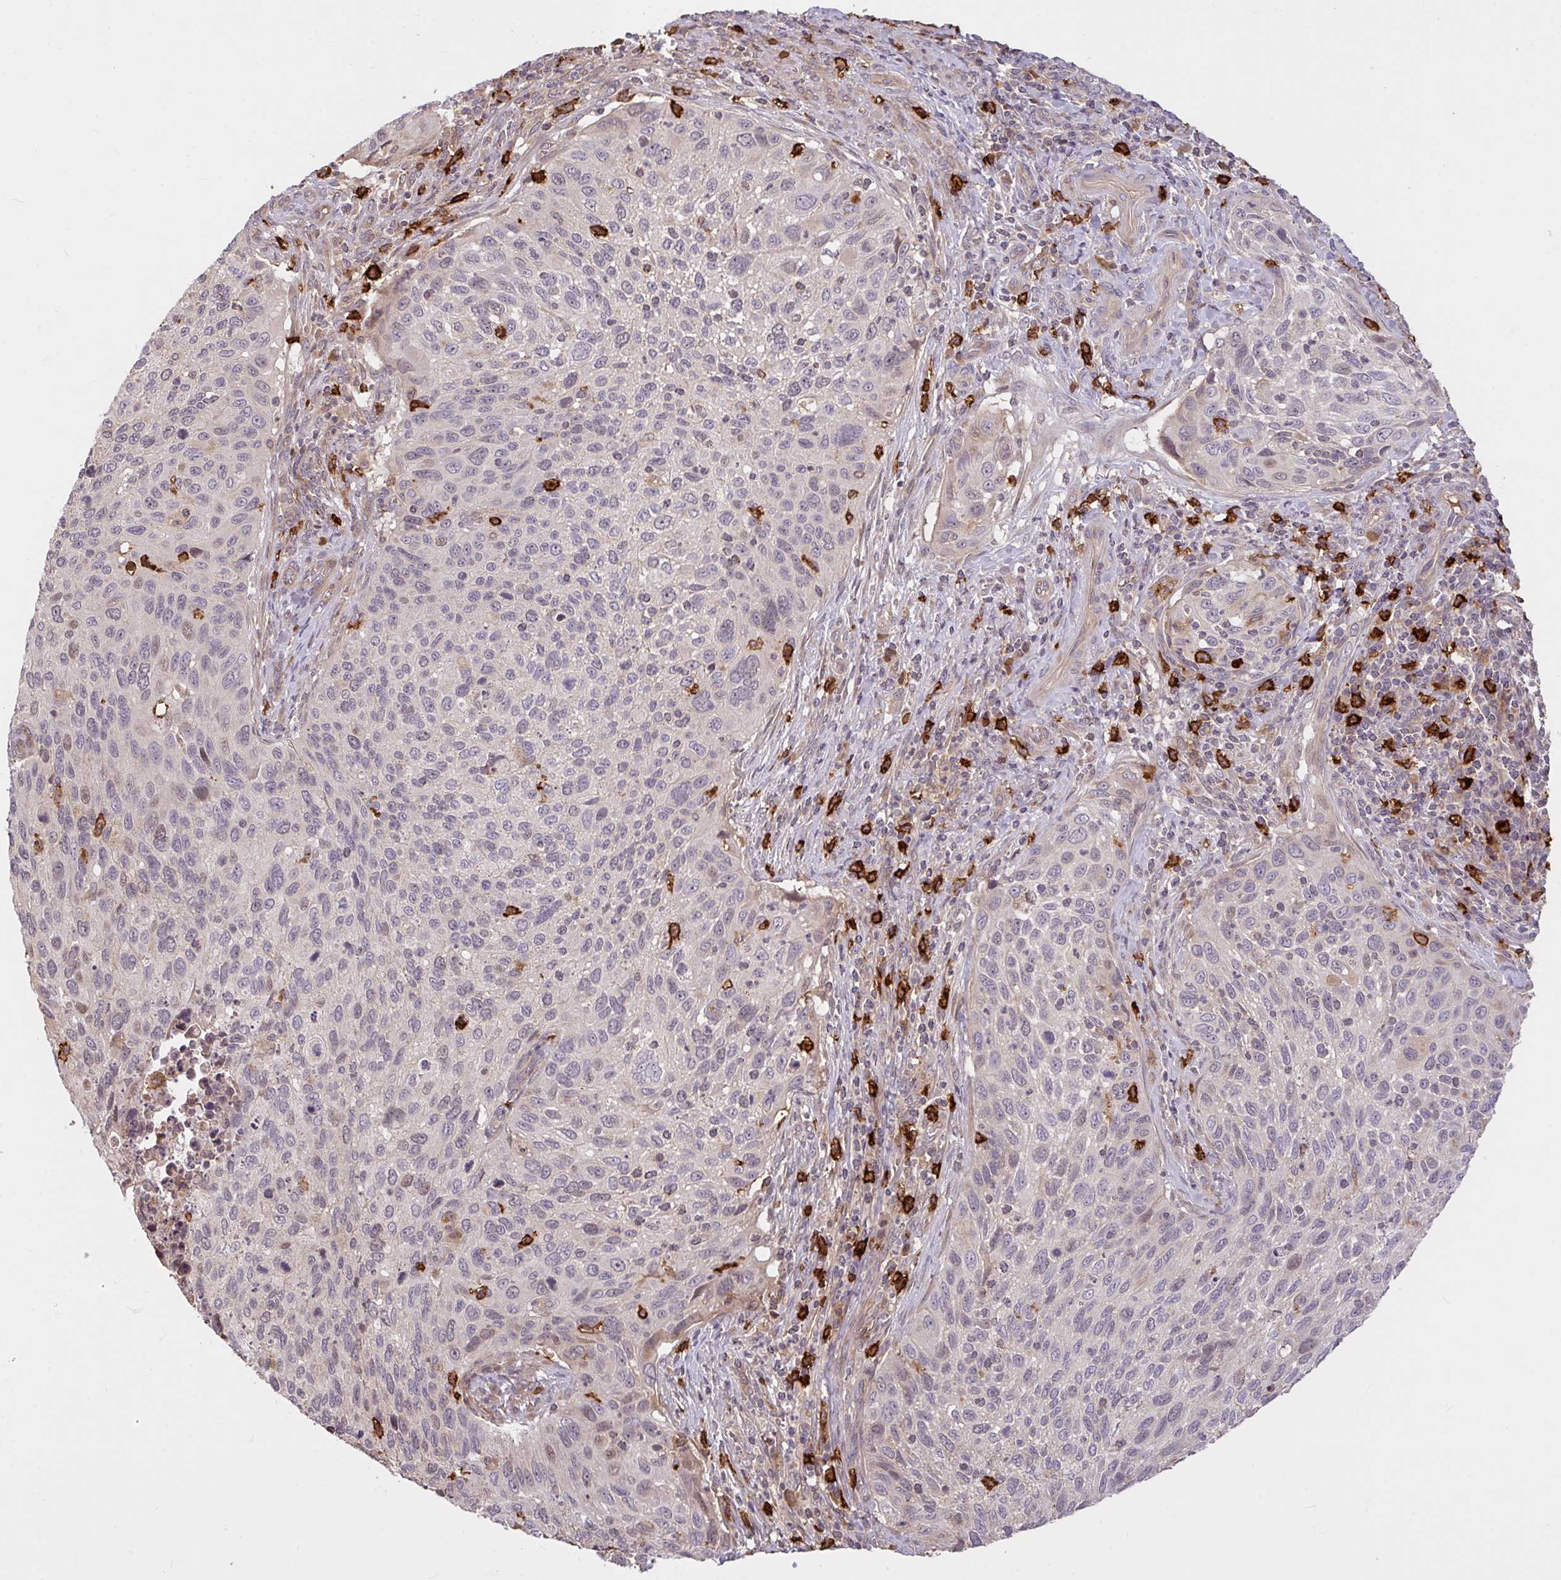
{"staining": {"intensity": "negative", "quantity": "none", "location": "none"}, "tissue": "cervical cancer", "cell_type": "Tumor cells", "image_type": "cancer", "snomed": [{"axis": "morphology", "description": "Squamous cell carcinoma, NOS"}, {"axis": "topography", "description": "Cervix"}], "caption": "High power microscopy histopathology image of an immunohistochemistry image of cervical cancer, revealing no significant positivity in tumor cells. Nuclei are stained in blue.", "gene": "FCER1A", "patient": {"sex": "female", "age": 70}}